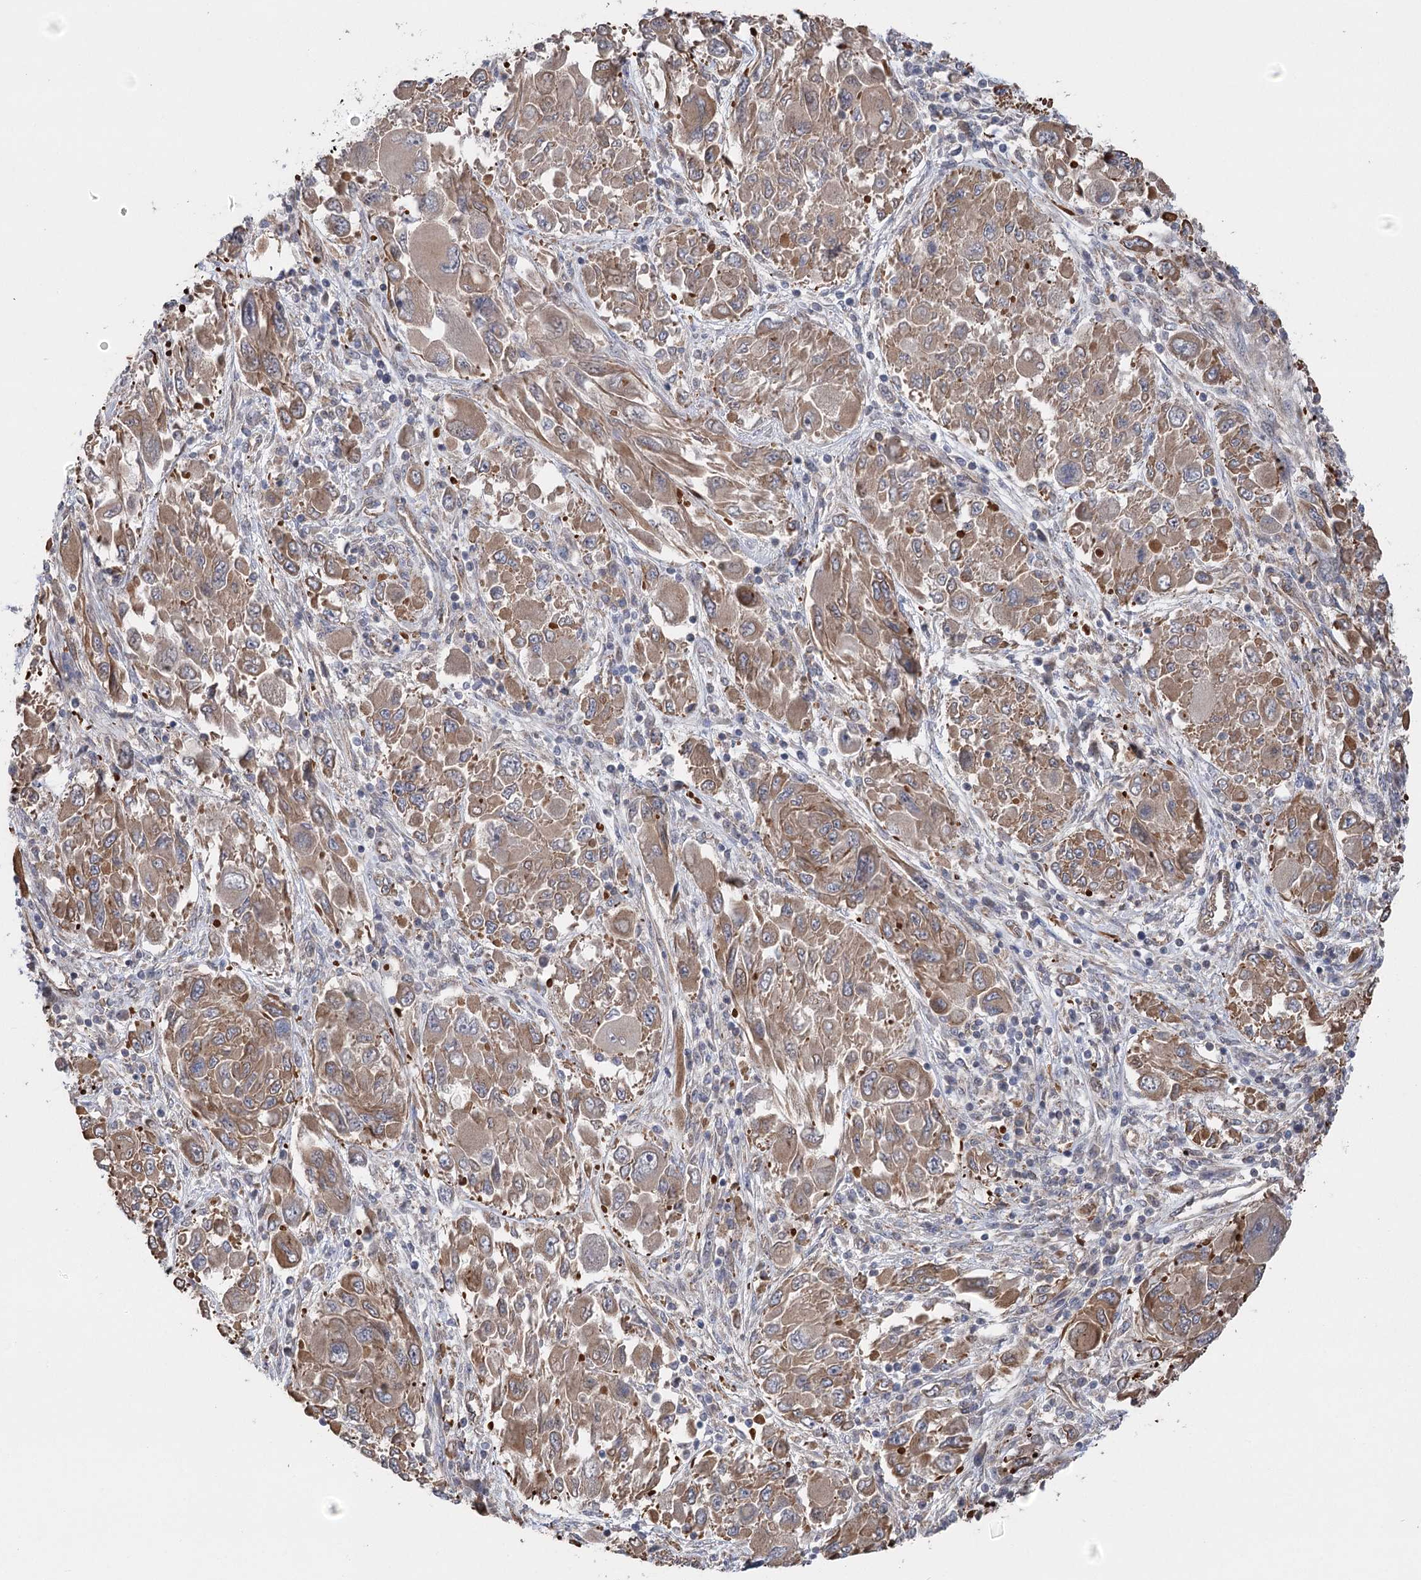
{"staining": {"intensity": "moderate", "quantity": ">75%", "location": "cytoplasmic/membranous"}, "tissue": "melanoma", "cell_type": "Tumor cells", "image_type": "cancer", "snomed": [{"axis": "morphology", "description": "Malignant melanoma, NOS"}, {"axis": "topography", "description": "Skin"}], "caption": "IHC (DAB (3,3'-diaminobenzidine)) staining of human malignant melanoma shows moderate cytoplasmic/membranous protein positivity in approximately >75% of tumor cells. Nuclei are stained in blue.", "gene": "RWDD4", "patient": {"sex": "female", "age": 91}}